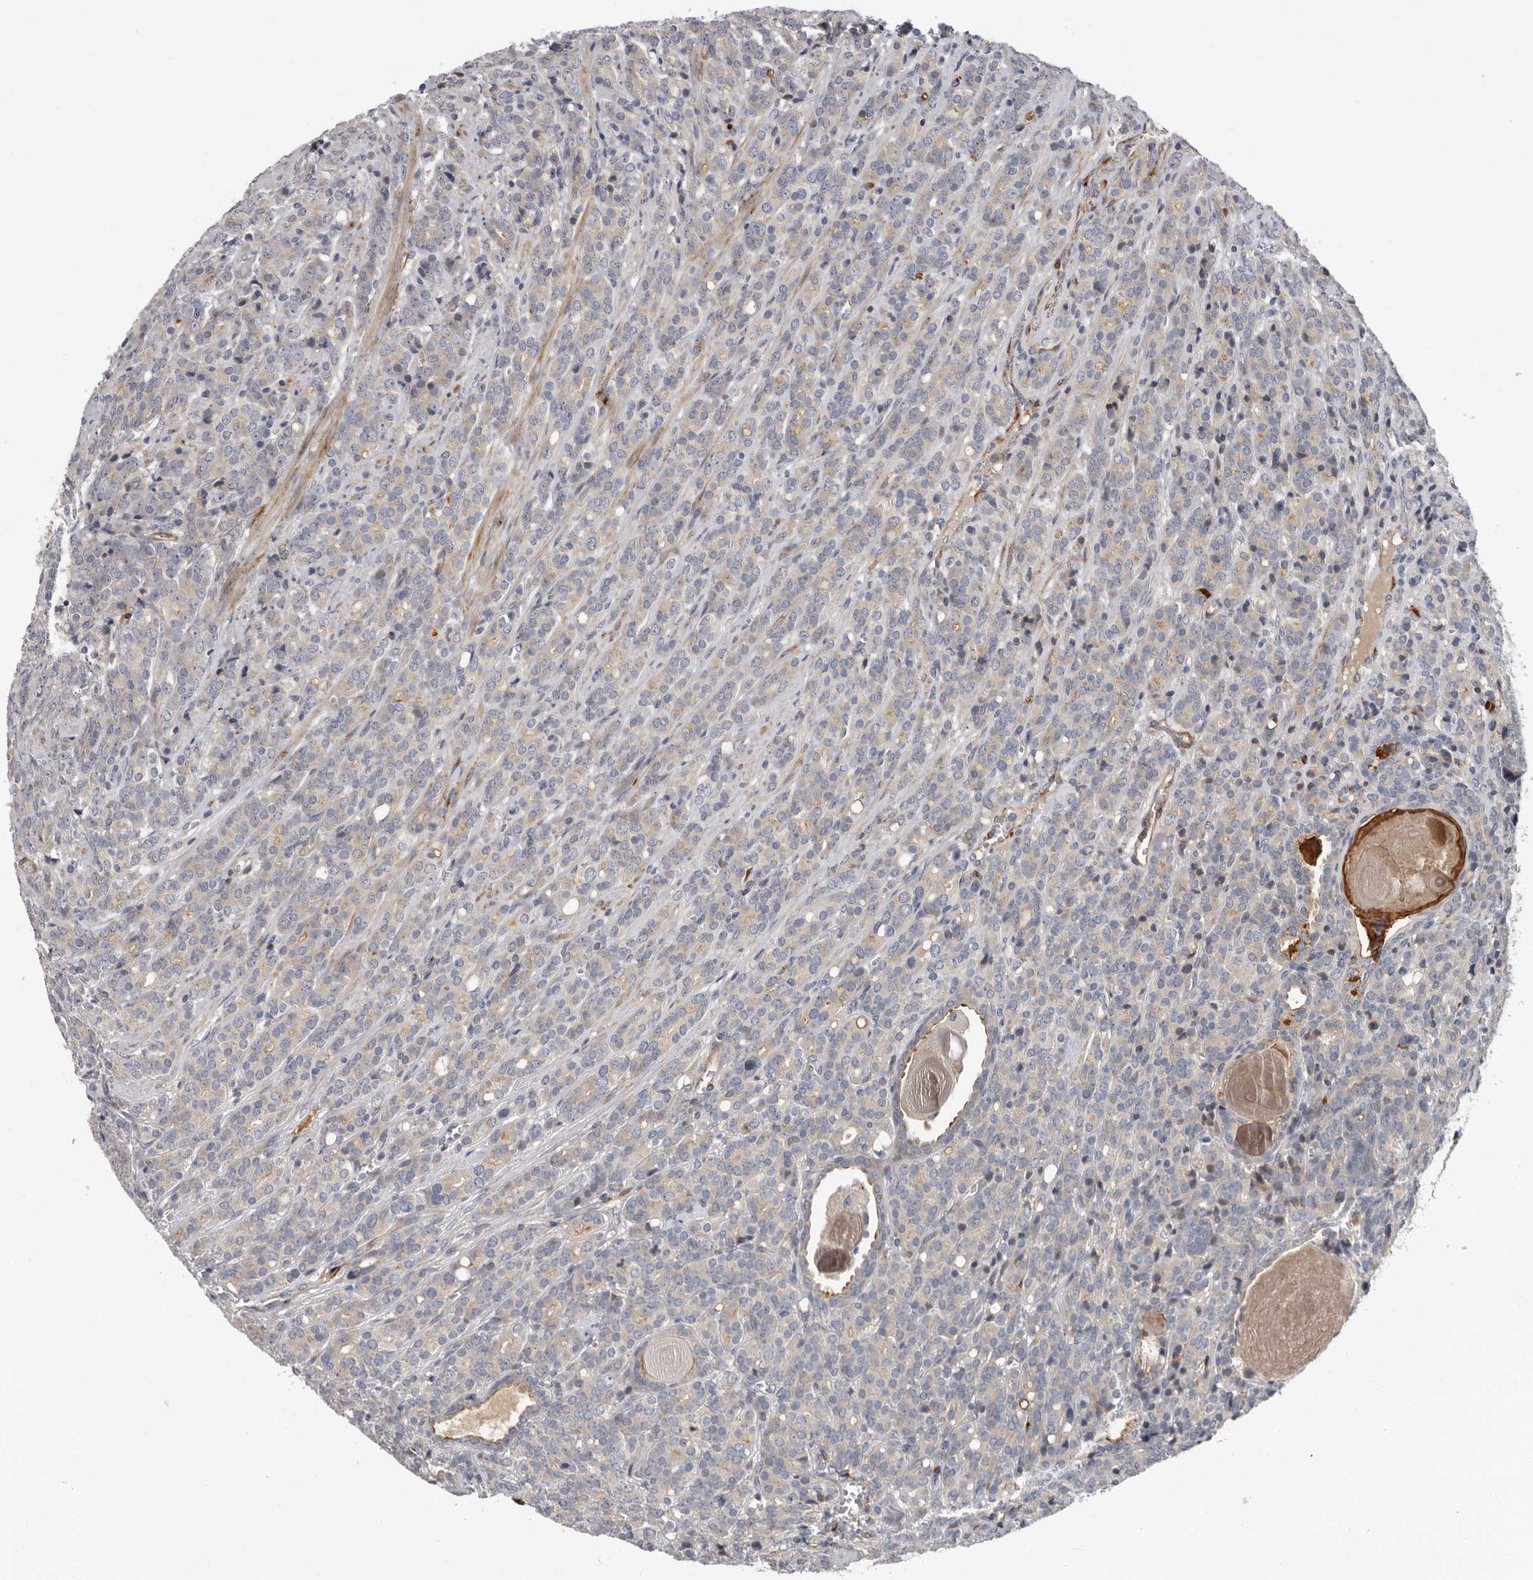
{"staining": {"intensity": "moderate", "quantity": "<25%", "location": "cytoplasmic/membranous"}, "tissue": "prostate cancer", "cell_type": "Tumor cells", "image_type": "cancer", "snomed": [{"axis": "morphology", "description": "Adenocarcinoma, High grade"}, {"axis": "topography", "description": "Prostate"}], "caption": "The image exhibits staining of prostate cancer, revealing moderate cytoplasmic/membranous protein positivity (brown color) within tumor cells.", "gene": "ATXN3L", "patient": {"sex": "male", "age": 62}}